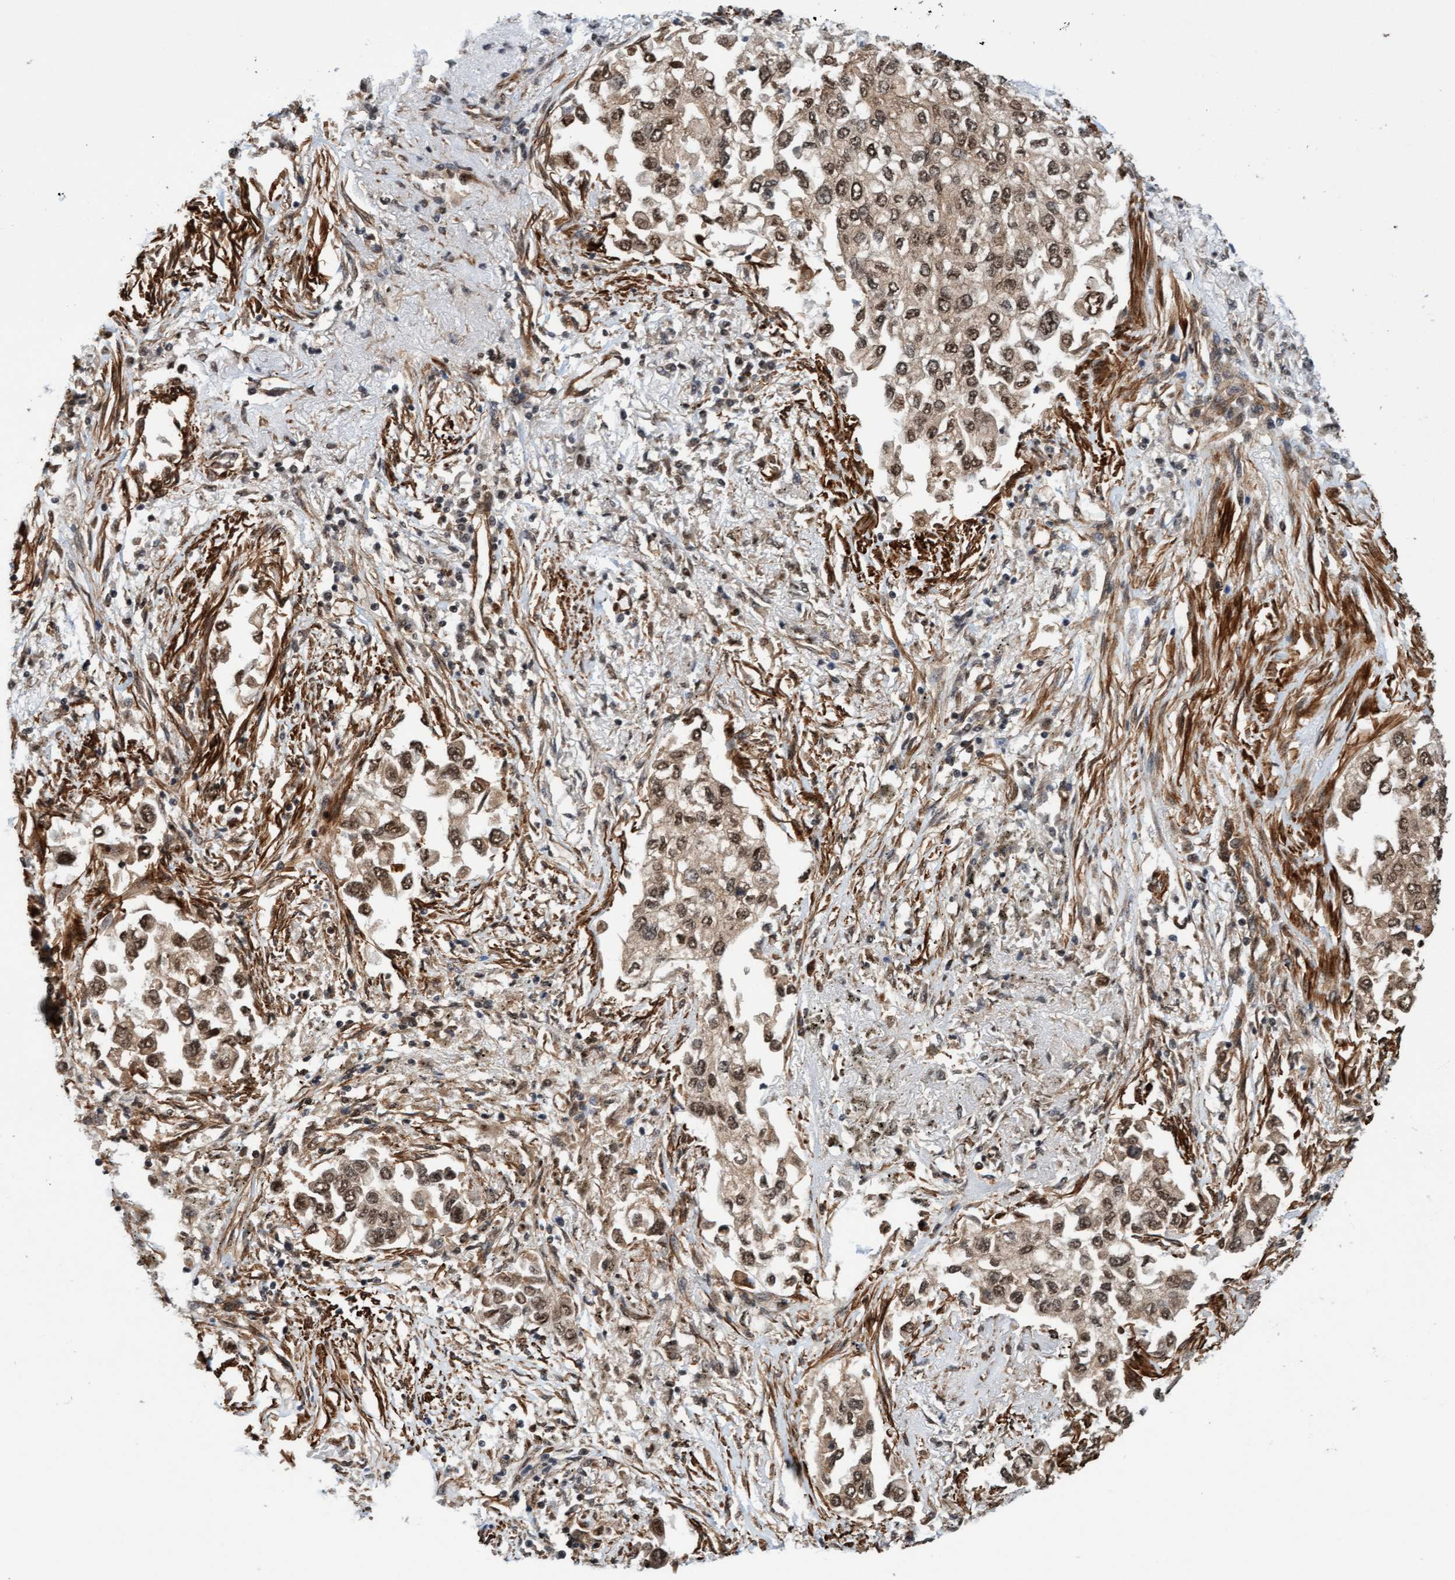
{"staining": {"intensity": "weak", "quantity": ">75%", "location": "cytoplasmic/membranous,nuclear"}, "tissue": "lung cancer", "cell_type": "Tumor cells", "image_type": "cancer", "snomed": [{"axis": "morphology", "description": "Inflammation, NOS"}, {"axis": "morphology", "description": "Adenocarcinoma, NOS"}, {"axis": "topography", "description": "Lung"}], "caption": "A brown stain highlights weak cytoplasmic/membranous and nuclear positivity of a protein in human lung cancer tumor cells. The protein is shown in brown color, while the nuclei are stained blue.", "gene": "STXBP4", "patient": {"sex": "male", "age": 63}}